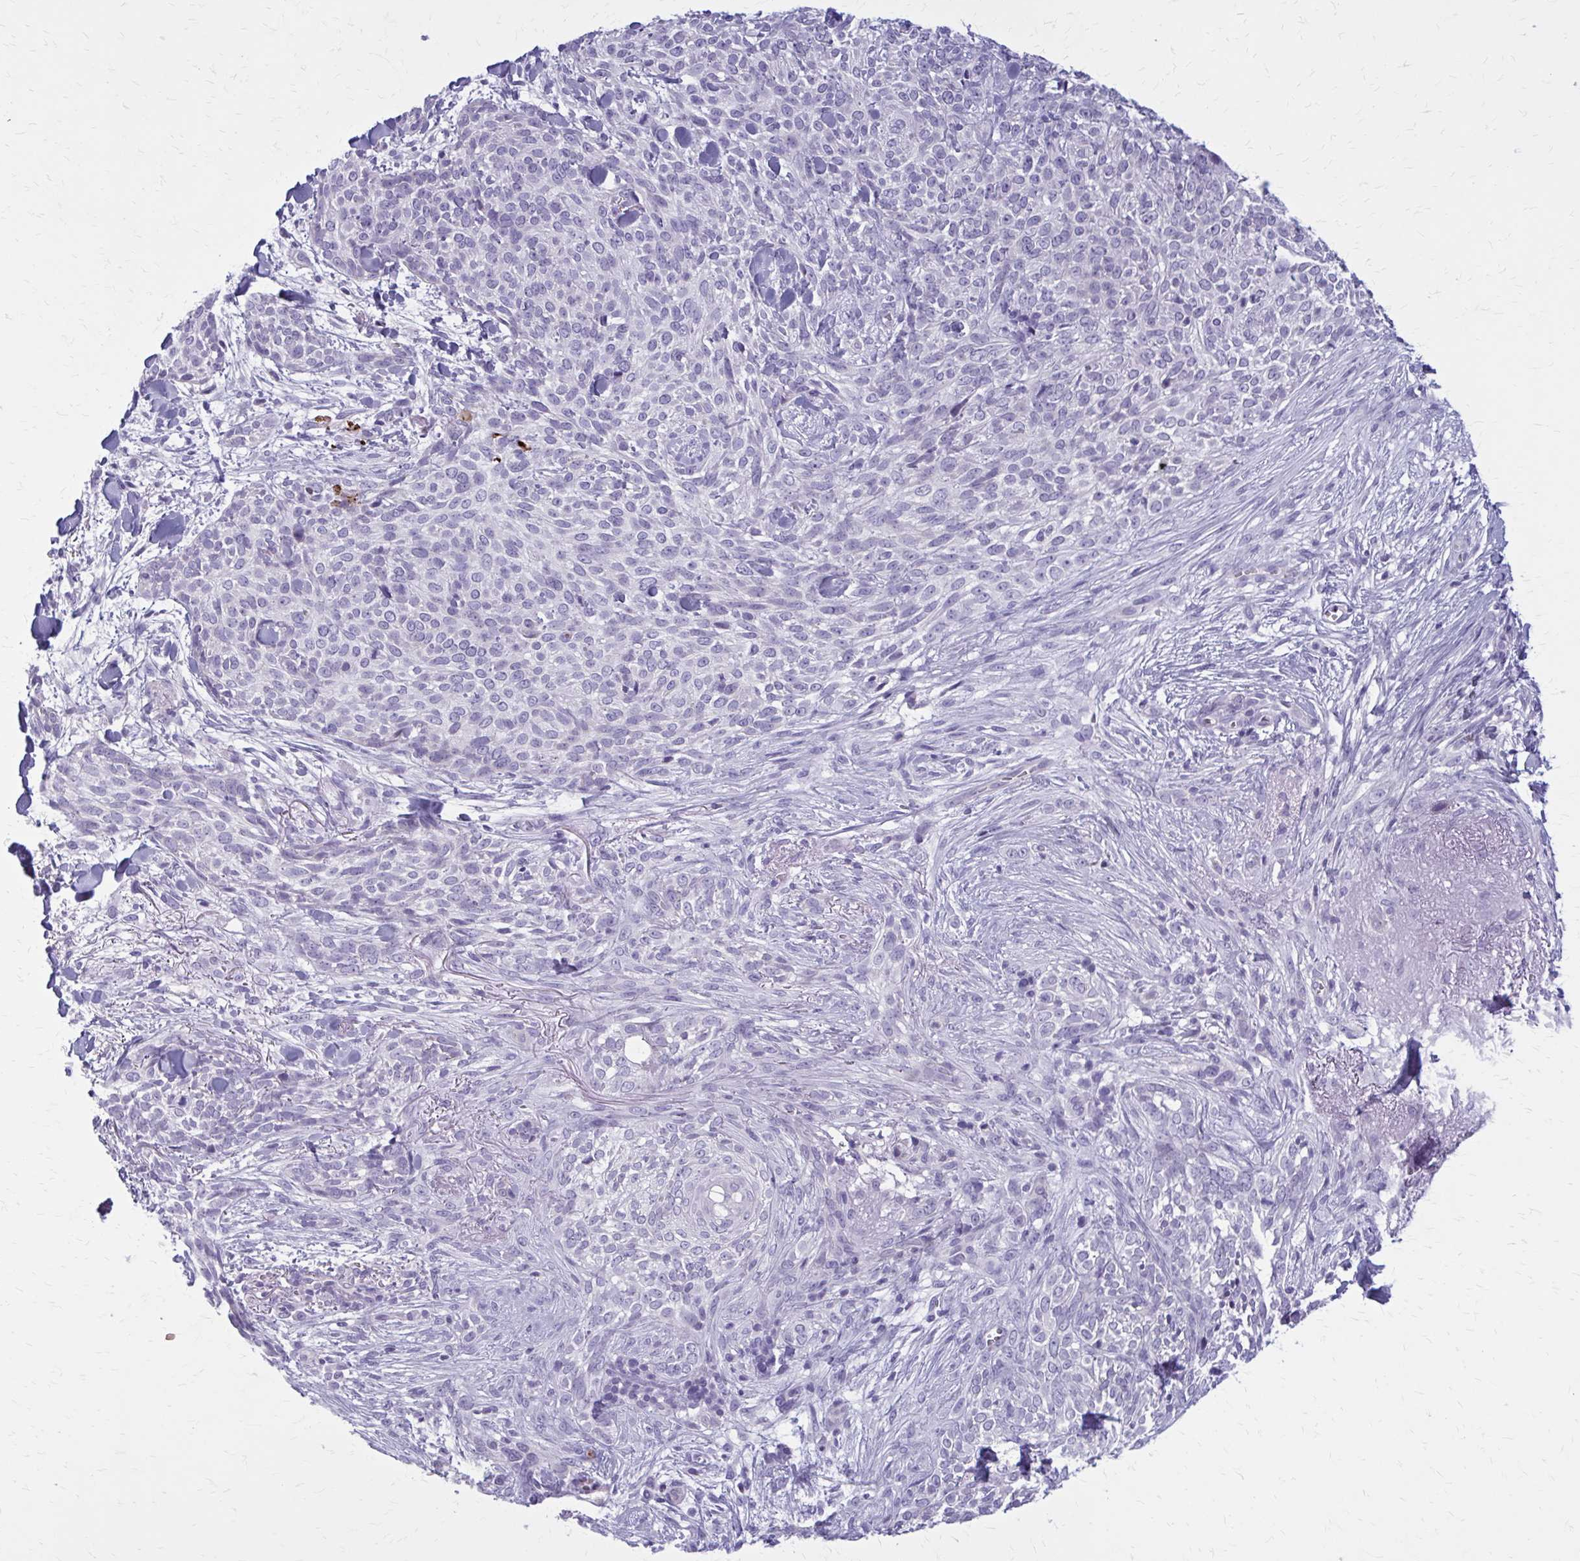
{"staining": {"intensity": "negative", "quantity": "none", "location": "none"}, "tissue": "skin cancer", "cell_type": "Tumor cells", "image_type": "cancer", "snomed": [{"axis": "morphology", "description": "Basal cell carcinoma"}, {"axis": "topography", "description": "Skin"}, {"axis": "topography", "description": "Skin of face"}], "caption": "Skin cancer was stained to show a protein in brown. There is no significant expression in tumor cells. The staining was performed using DAB to visualize the protein expression in brown, while the nuclei were stained in blue with hematoxylin (Magnification: 20x).", "gene": "CASQ2", "patient": {"sex": "female", "age": 90}}